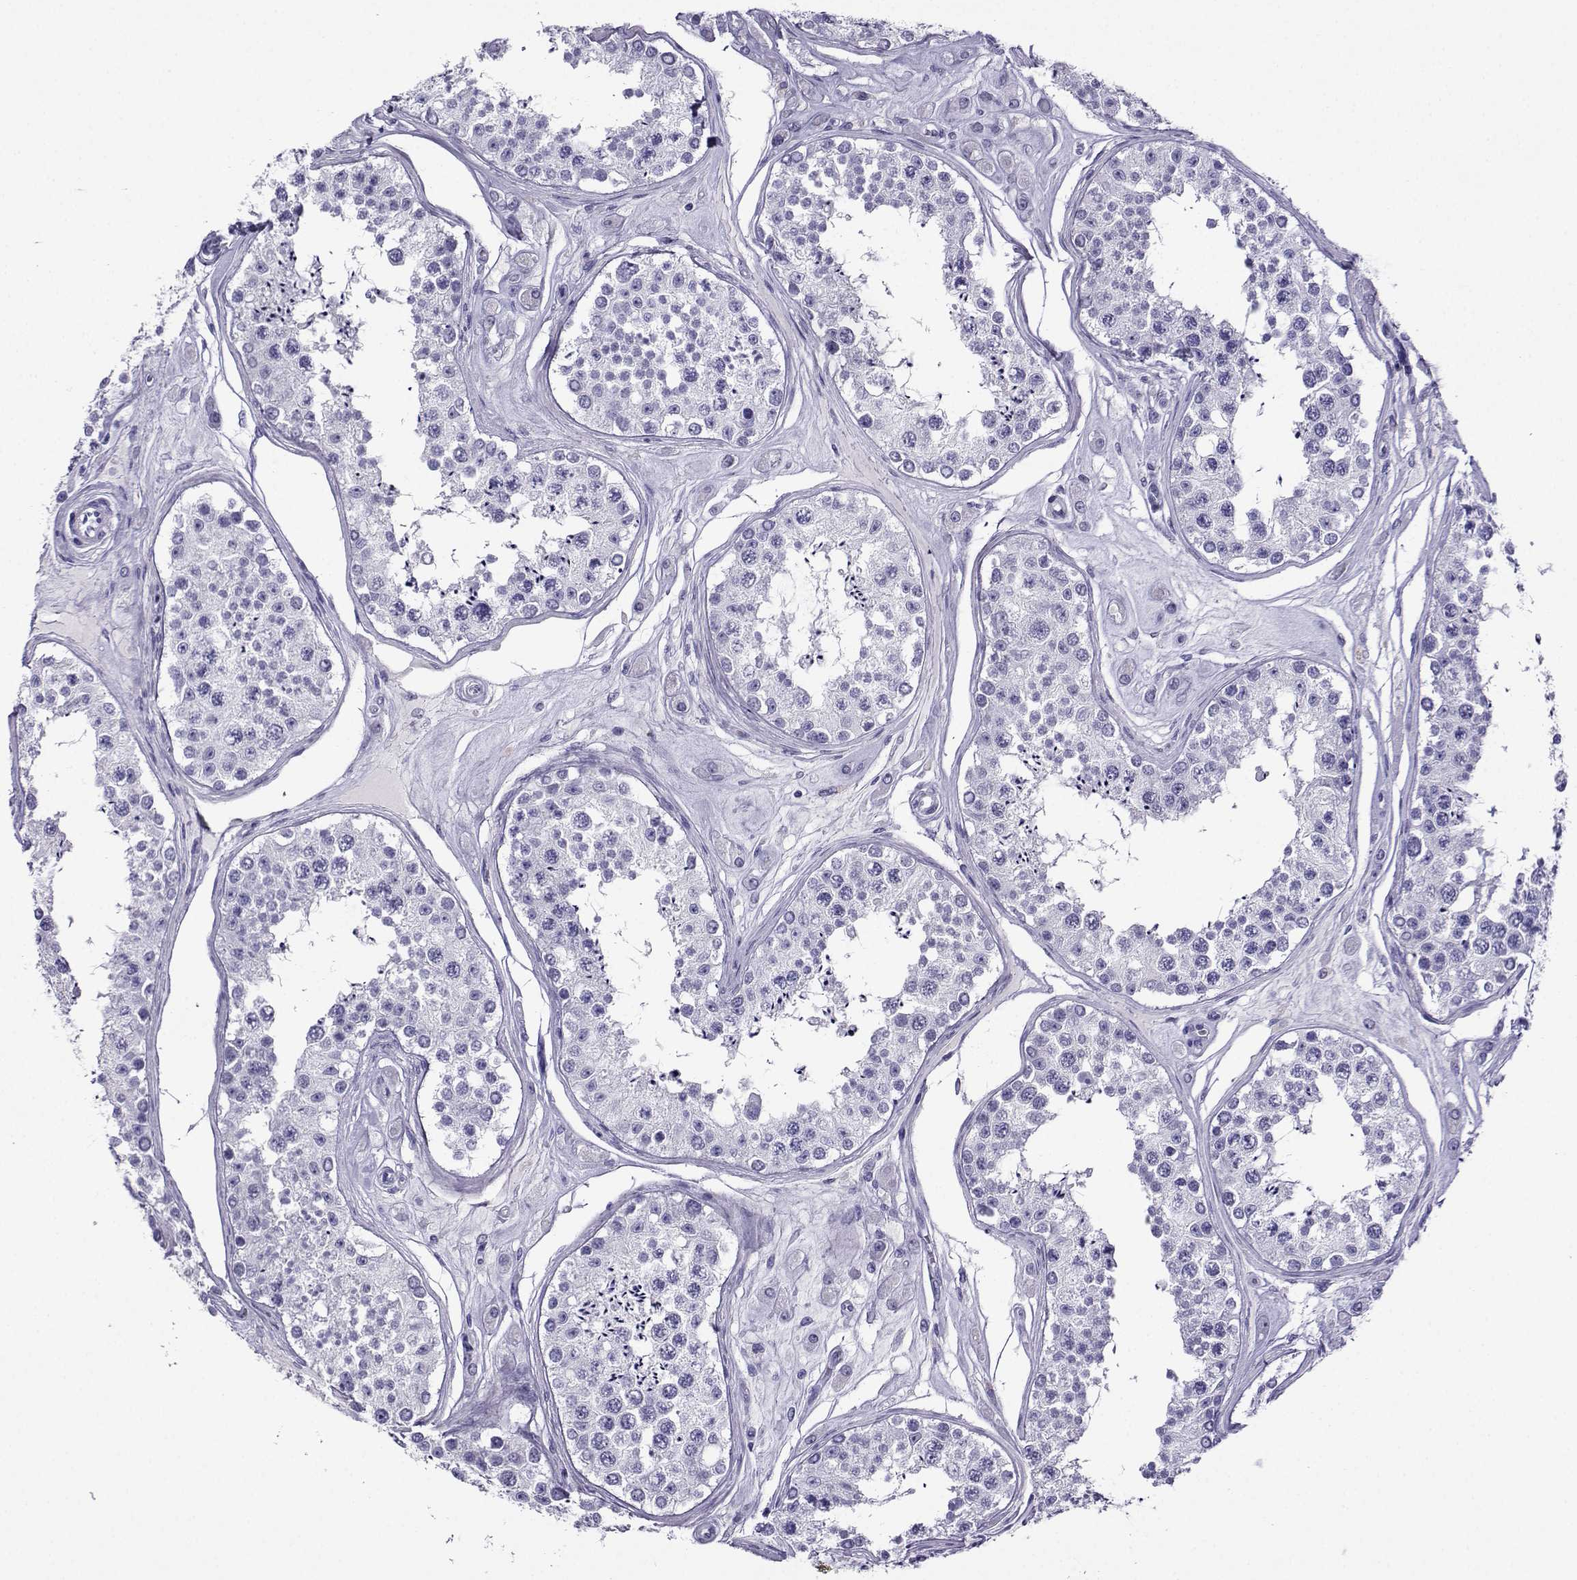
{"staining": {"intensity": "negative", "quantity": "none", "location": "none"}, "tissue": "testis", "cell_type": "Cells in seminiferous ducts", "image_type": "normal", "snomed": [{"axis": "morphology", "description": "Normal tissue, NOS"}, {"axis": "topography", "description": "Testis"}], "caption": "Immunohistochemistry histopathology image of unremarkable human testis stained for a protein (brown), which reveals no positivity in cells in seminiferous ducts. The staining is performed using DAB brown chromogen with nuclei counter-stained in using hematoxylin.", "gene": "CRYBB1", "patient": {"sex": "male", "age": 25}}